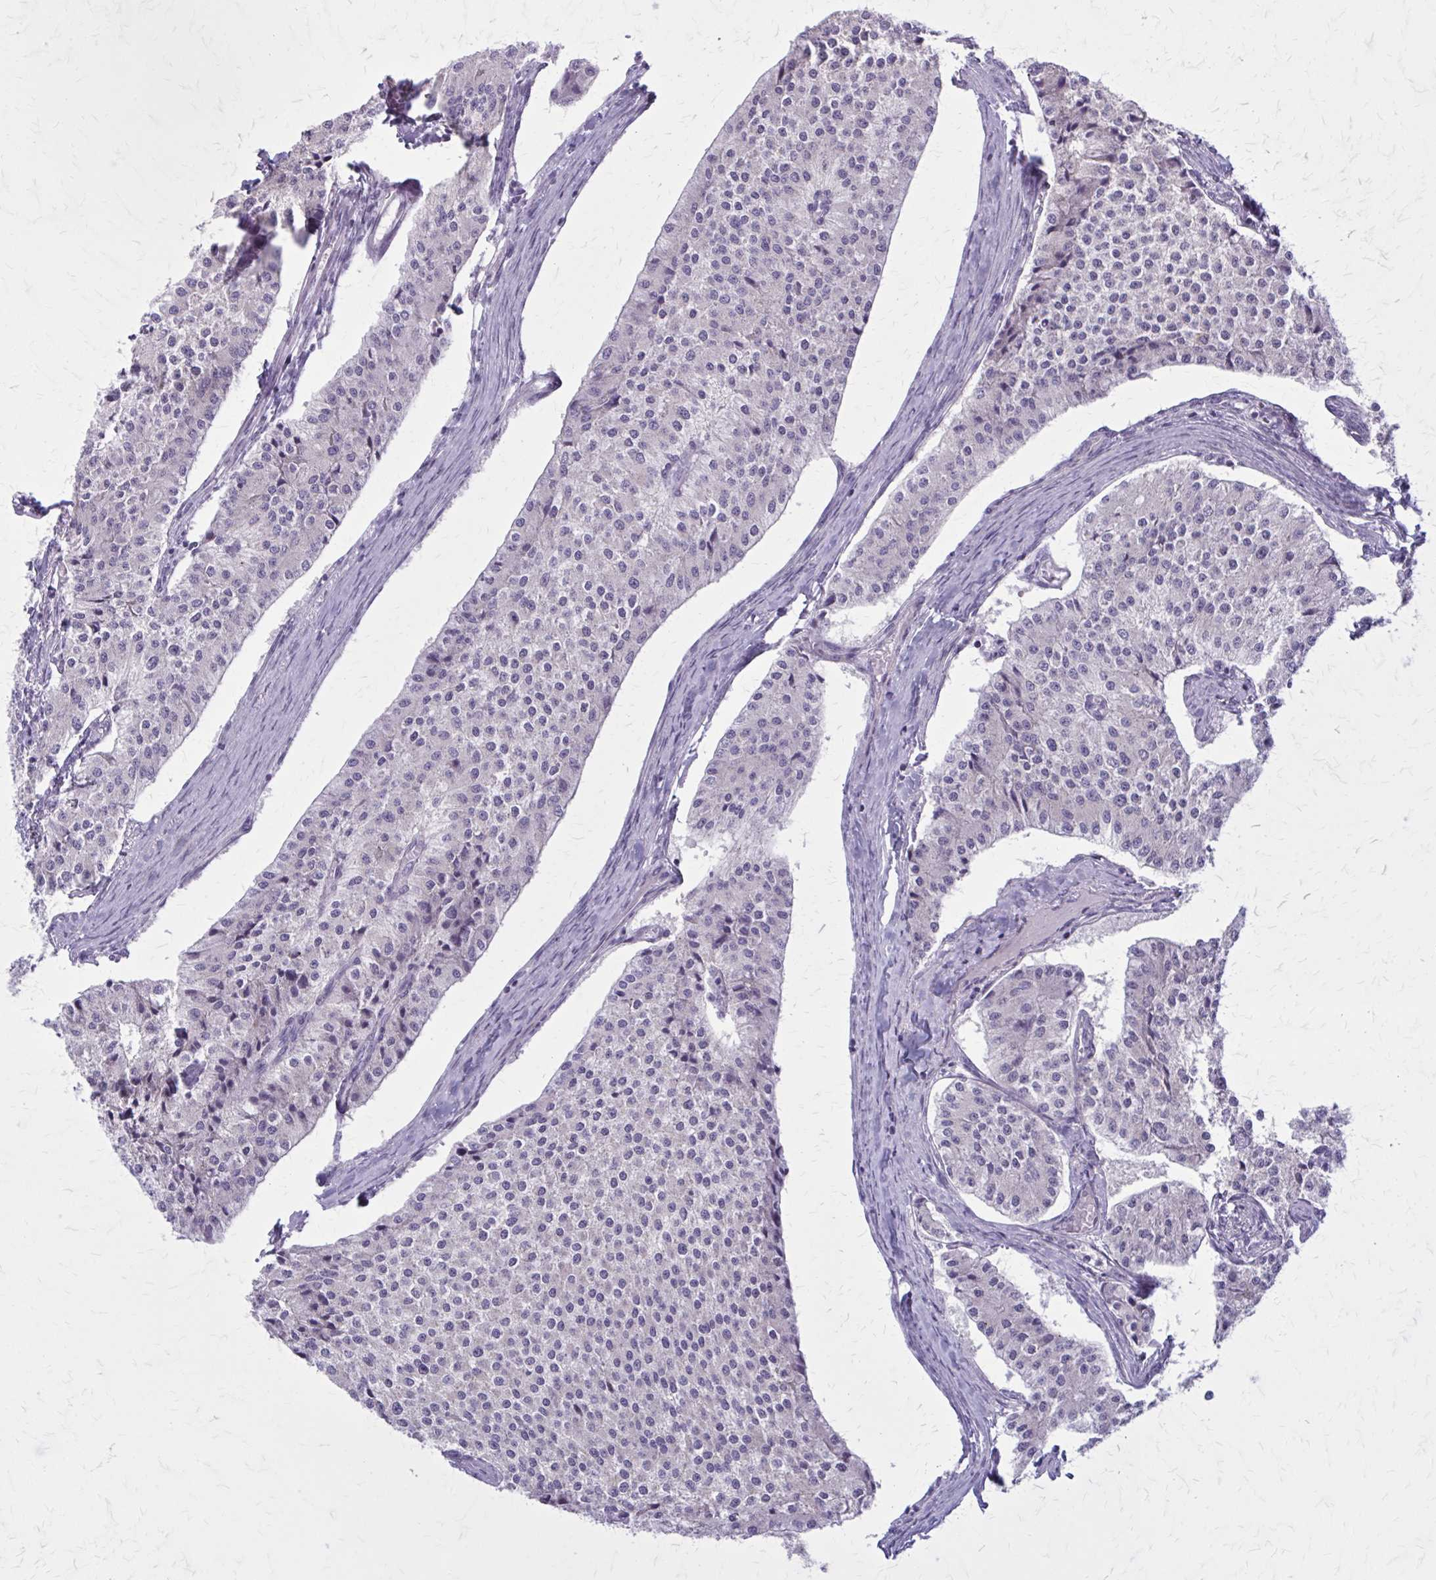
{"staining": {"intensity": "negative", "quantity": "none", "location": "none"}, "tissue": "carcinoid", "cell_type": "Tumor cells", "image_type": "cancer", "snomed": [{"axis": "morphology", "description": "Carcinoid, malignant, NOS"}, {"axis": "topography", "description": "Colon"}], "caption": "DAB (3,3'-diaminobenzidine) immunohistochemical staining of human carcinoid displays no significant positivity in tumor cells. The staining was performed using DAB to visualize the protein expression in brown, while the nuclei were stained in blue with hematoxylin (Magnification: 20x).", "gene": "PITPNM1", "patient": {"sex": "female", "age": 52}}